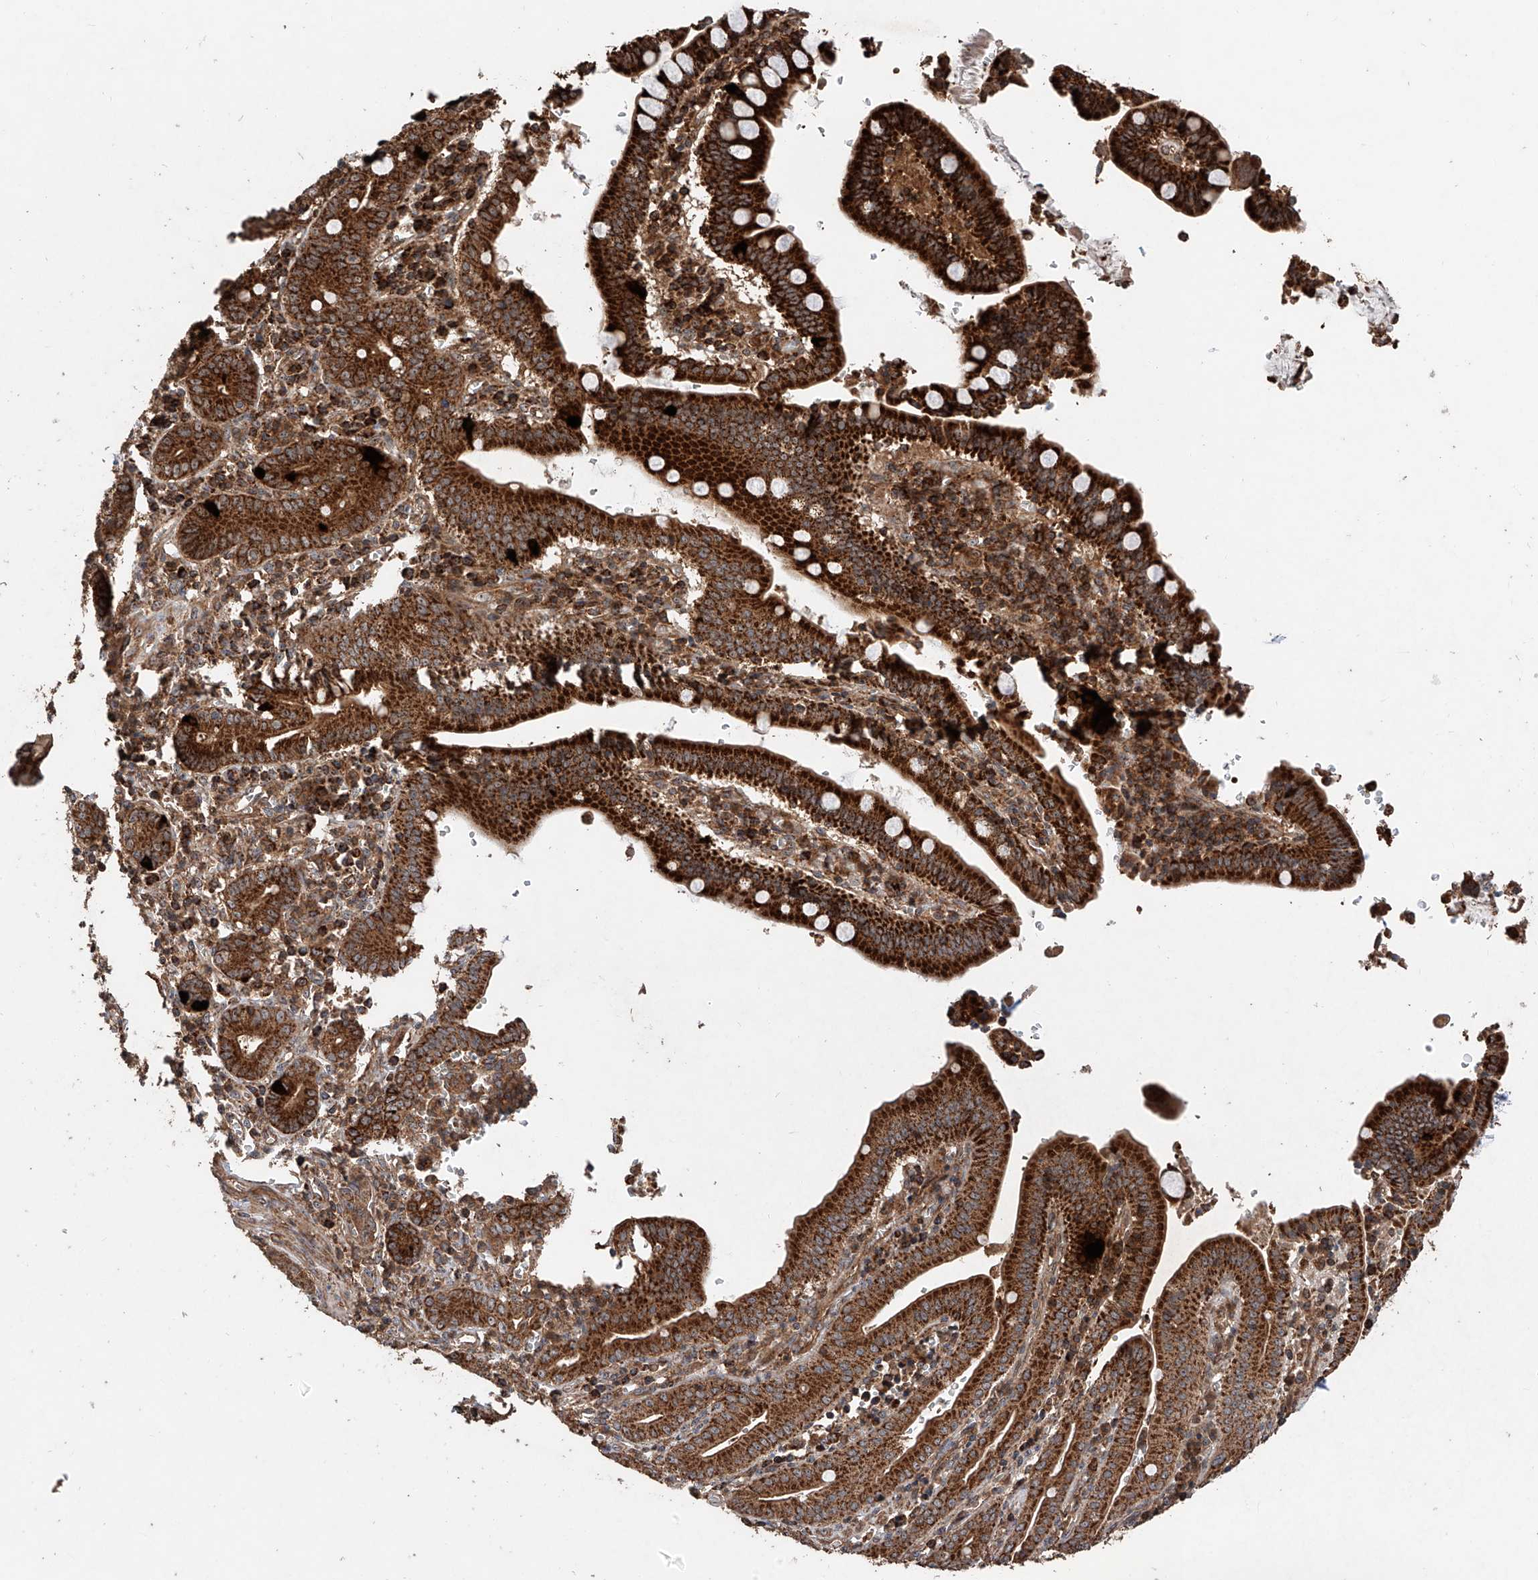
{"staining": {"intensity": "strong", "quantity": ">75%", "location": "cytoplasmic/membranous"}, "tissue": "pancreatic cancer", "cell_type": "Tumor cells", "image_type": "cancer", "snomed": [{"axis": "morphology", "description": "Adenocarcinoma, NOS"}, {"axis": "topography", "description": "Pancreas"}], "caption": "Tumor cells reveal high levels of strong cytoplasmic/membranous staining in approximately >75% of cells in pancreatic cancer (adenocarcinoma). Immunohistochemistry stains the protein of interest in brown and the nuclei are stained blue.", "gene": "PISD", "patient": {"sex": "male", "age": 70}}